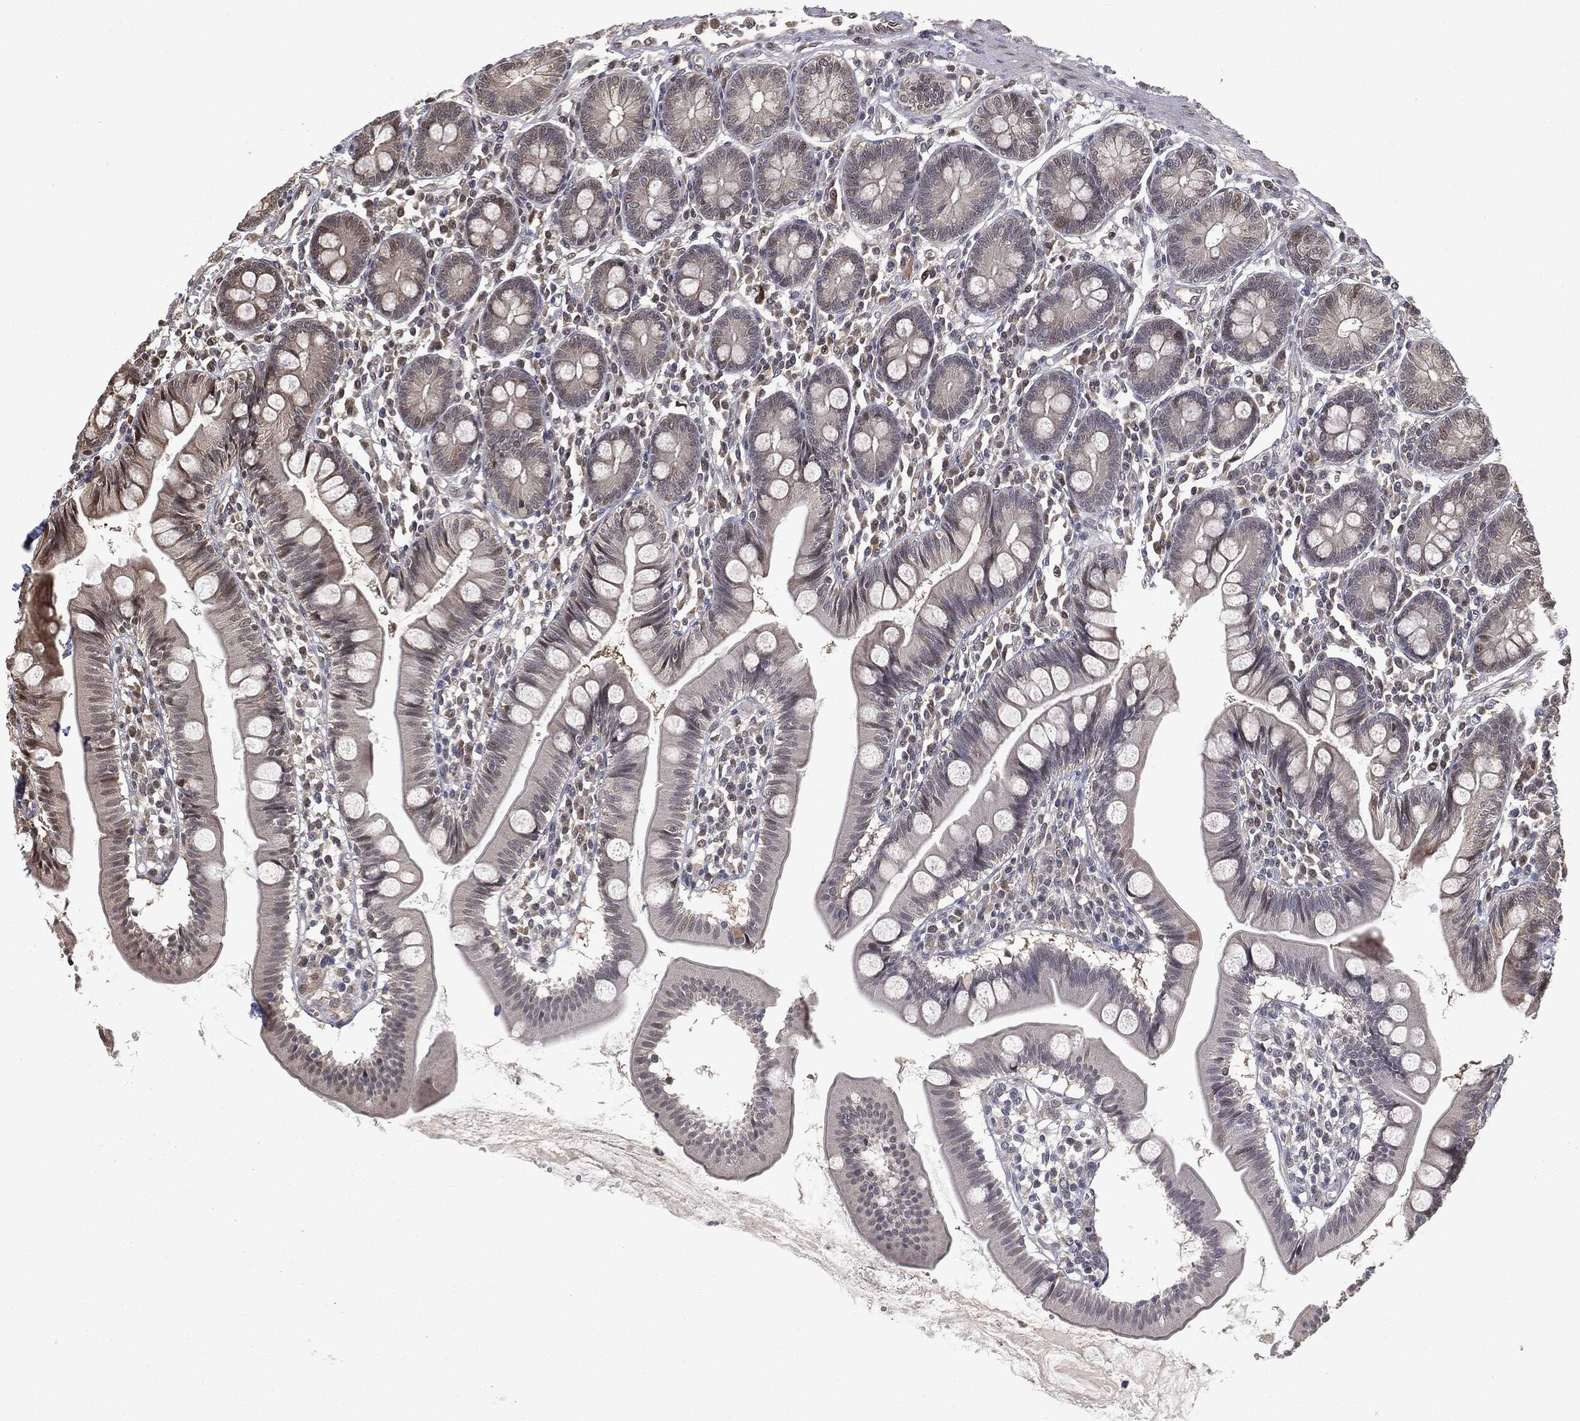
{"staining": {"intensity": "moderate", "quantity": "<25%", "location": "cytoplasmic/membranous,nuclear"}, "tissue": "small intestine", "cell_type": "Glandular cells", "image_type": "normal", "snomed": [{"axis": "morphology", "description": "Normal tissue, NOS"}, {"axis": "topography", "description": "Small intestine"}], "caption": "Approximately <25% of glandular cells in normal small intestine display moderate cytoplasmic/membranous,nuclear protein expression as visualized by brown immunohistochemical staining.", "gene": "ZNHIT6", "patient": {"sex": "male", "age": 88}}